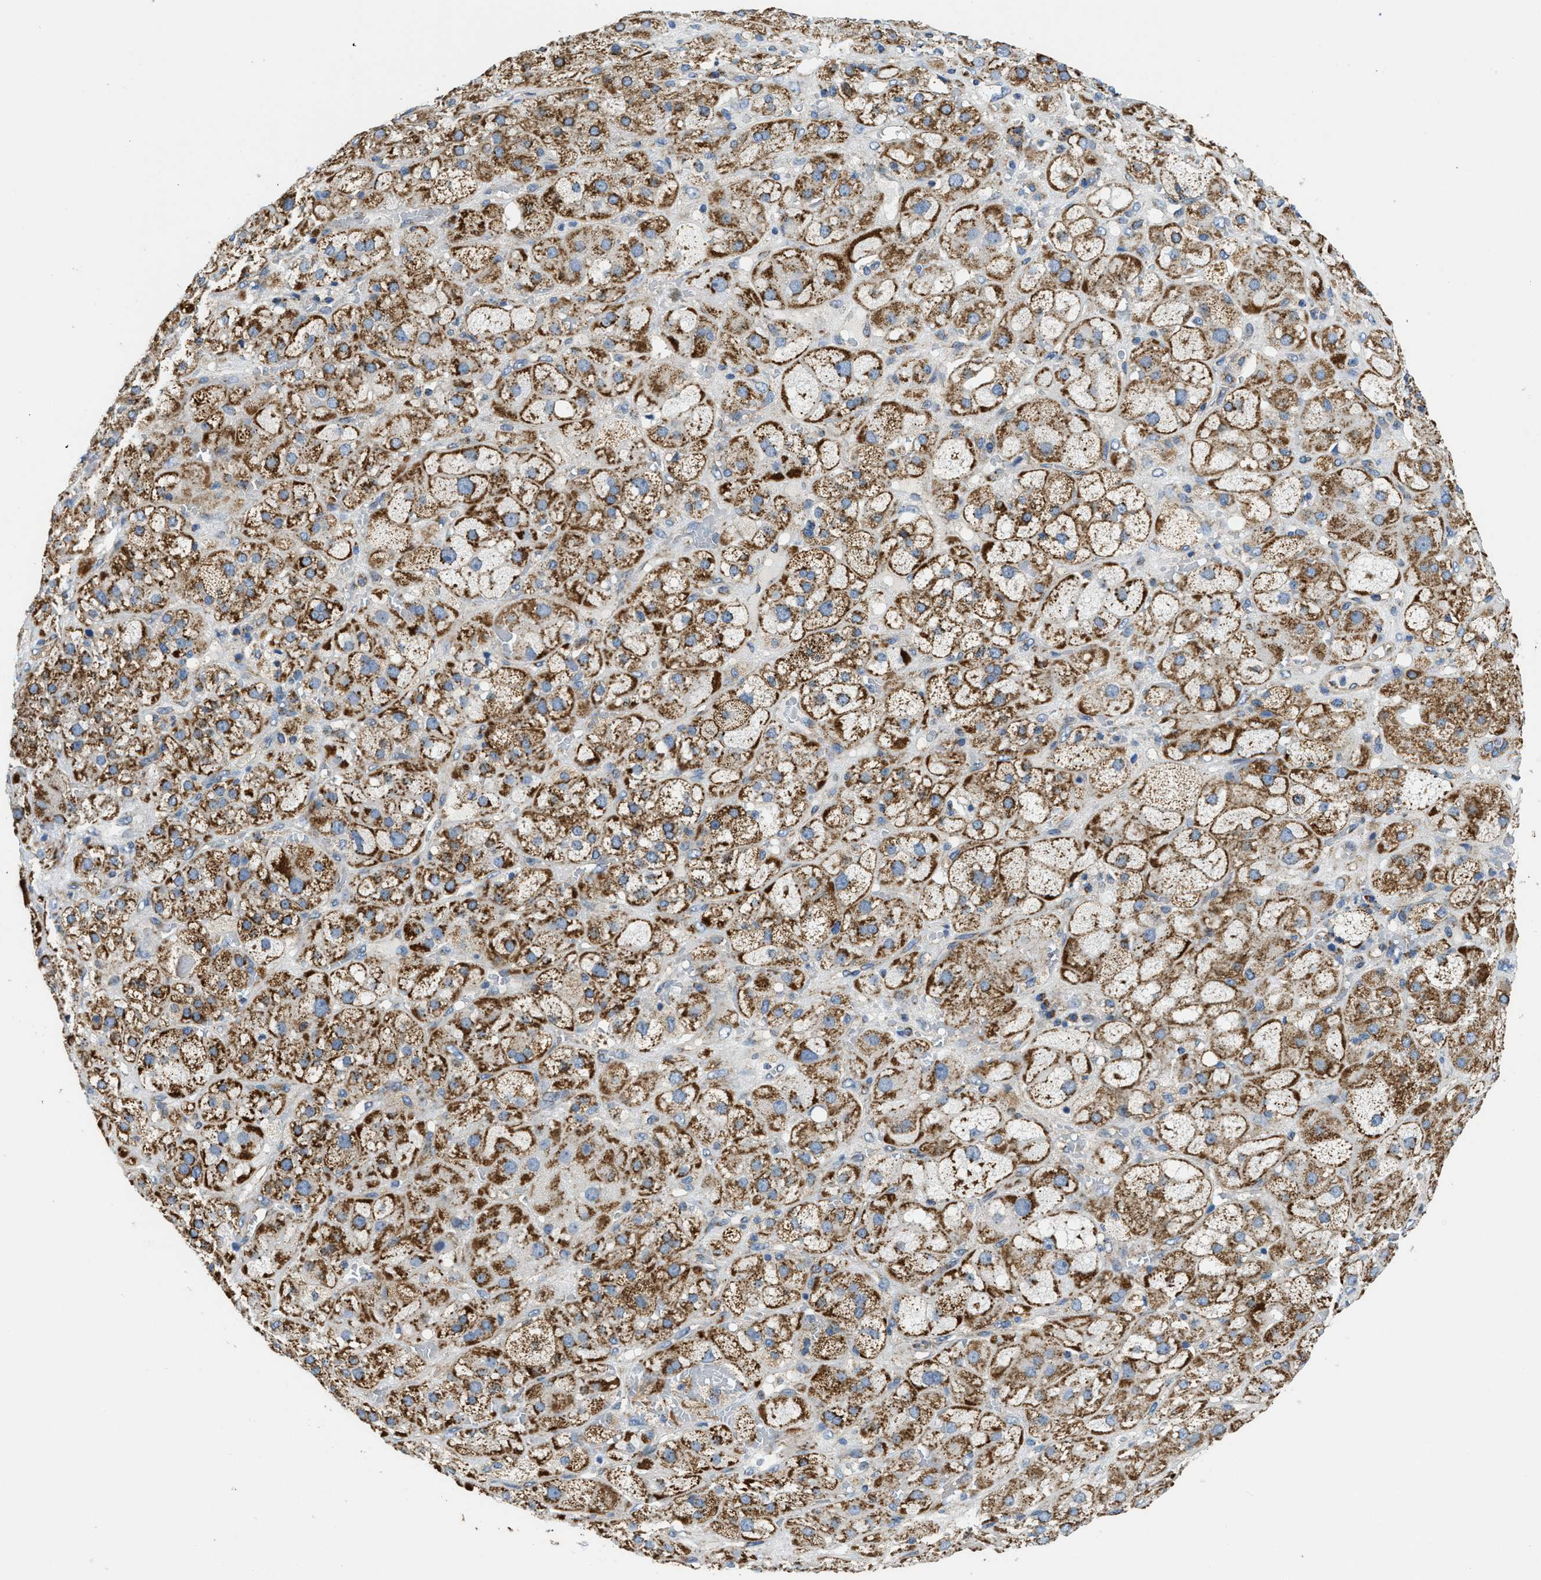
{"staining": {"intensity": "strong", "quantity": ">75%", "location": "cytoplasmic/membranous"}, "tissue": "adrenal gland", "cell_type": "Glandular cells", "image_type": "normal", "snomed": [{"axis": "morphology", "description": "Normal tissue, NOS"}, {"axis": "topography", "description": "Adrenal gland"}], "caption": "Strong cytoplasmic/membranous staining for a protein is appreciated in approximately >75% of glandular cells of unremarkable adrenal gland using immunohistochemistry.", "gene": "STK33", "patient": {"sex": "female", "age": 47}}